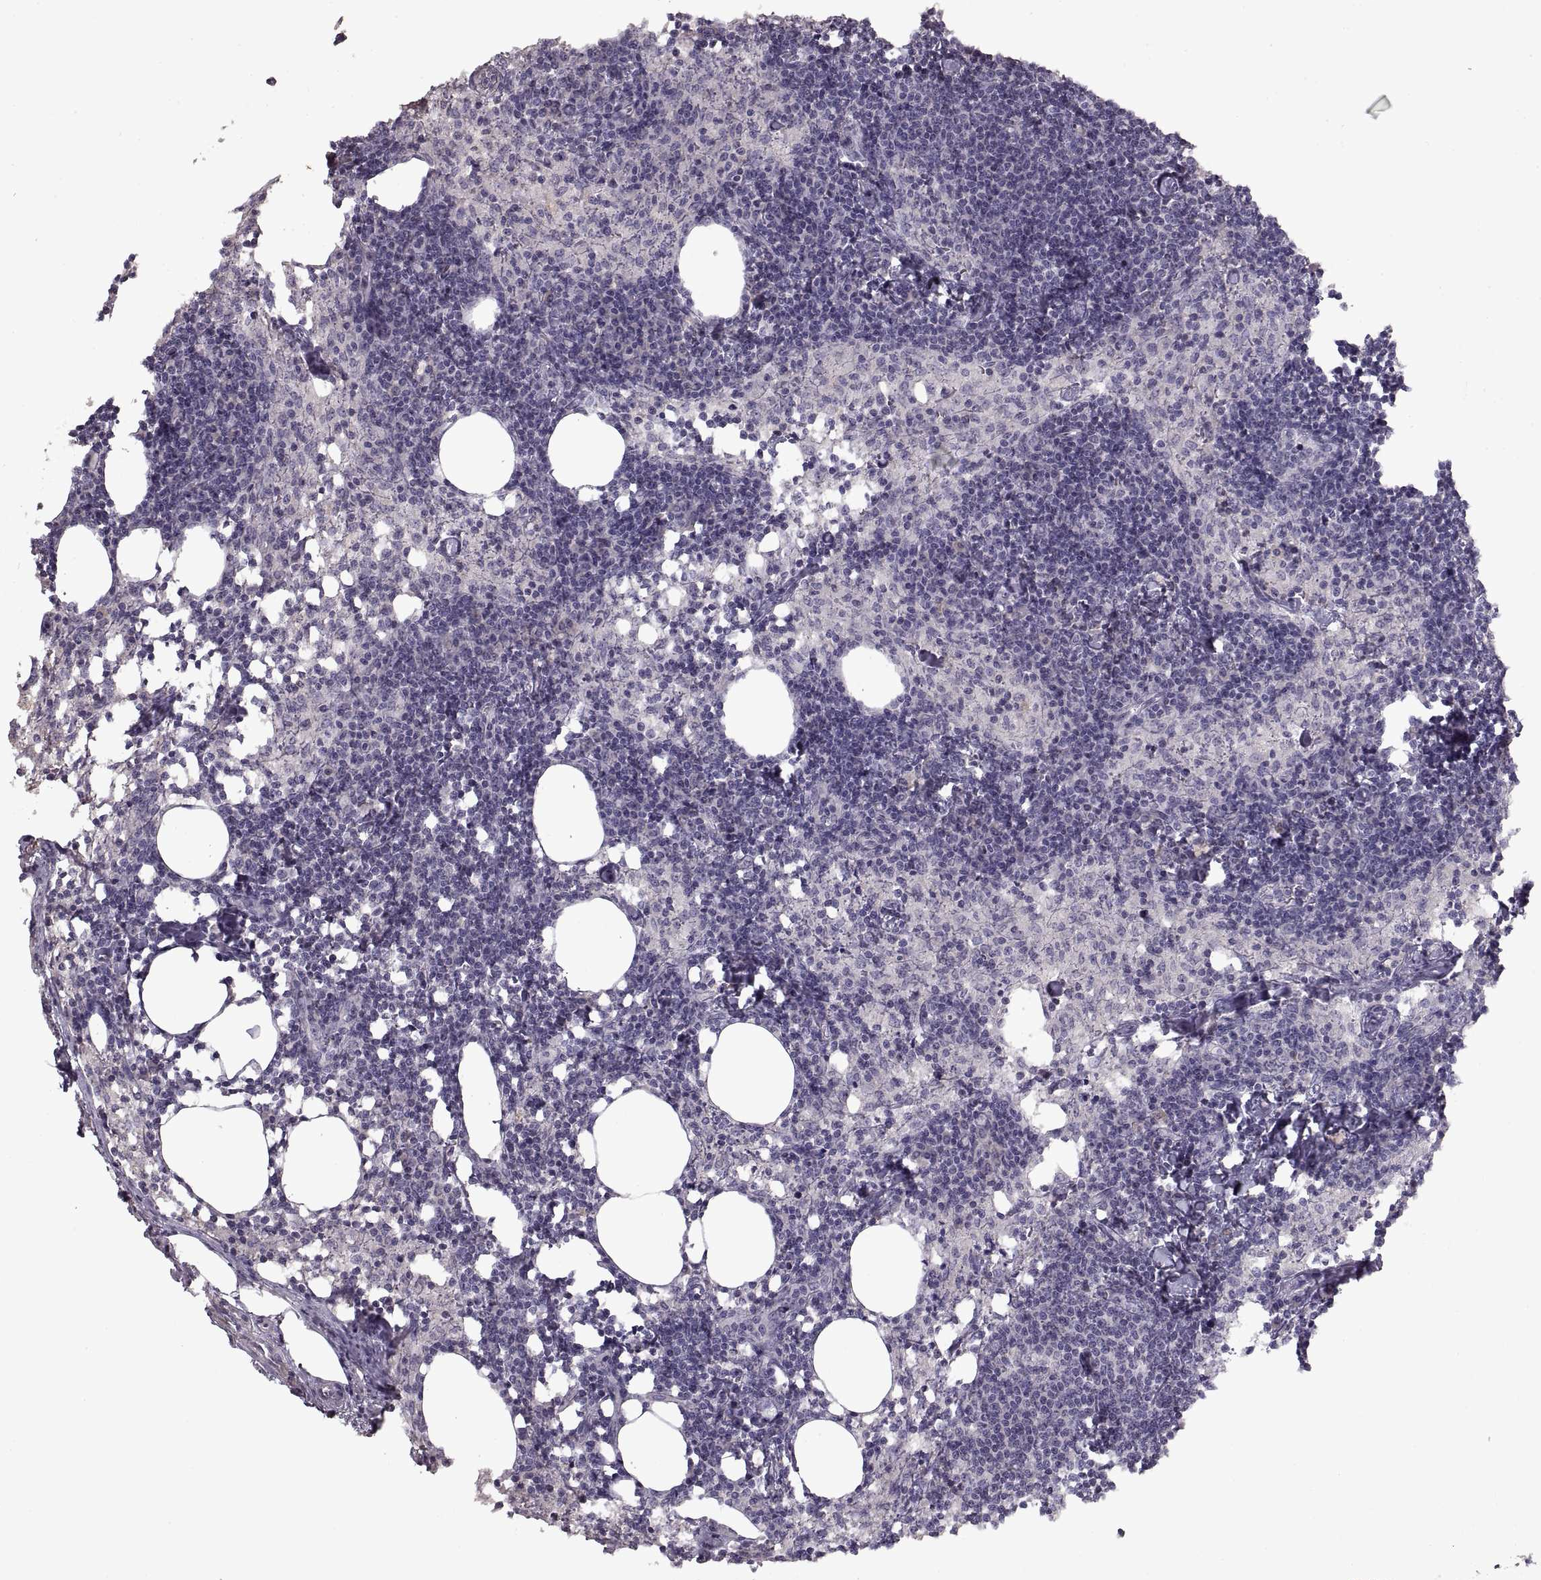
{"staining": {"intensity": "weak", "quantity": "<25%", "location": "cytoplasmic/membranous"}, "tissue": "lymph node", "cell_type": "Non-germinal center cells", "image_type": "normal", "snomed": [{"axis": "morphology", "description": "Normal tissue, NOS"}, {"axis": "topography", "description": "Lymph node"}], "caption": "A photomicrograph of lymph node stained for a protein displays no brown staining in non-germinal center cells. The staining was performed using DAB (3,3'-diaminobenzidine) to visualize the protein expression in brown, while the nuclei were stained in blue with hematoxylin (Magnification: 20x).", "gene": "ADAM11", "patient": {"sex": "female", "age": 52}}